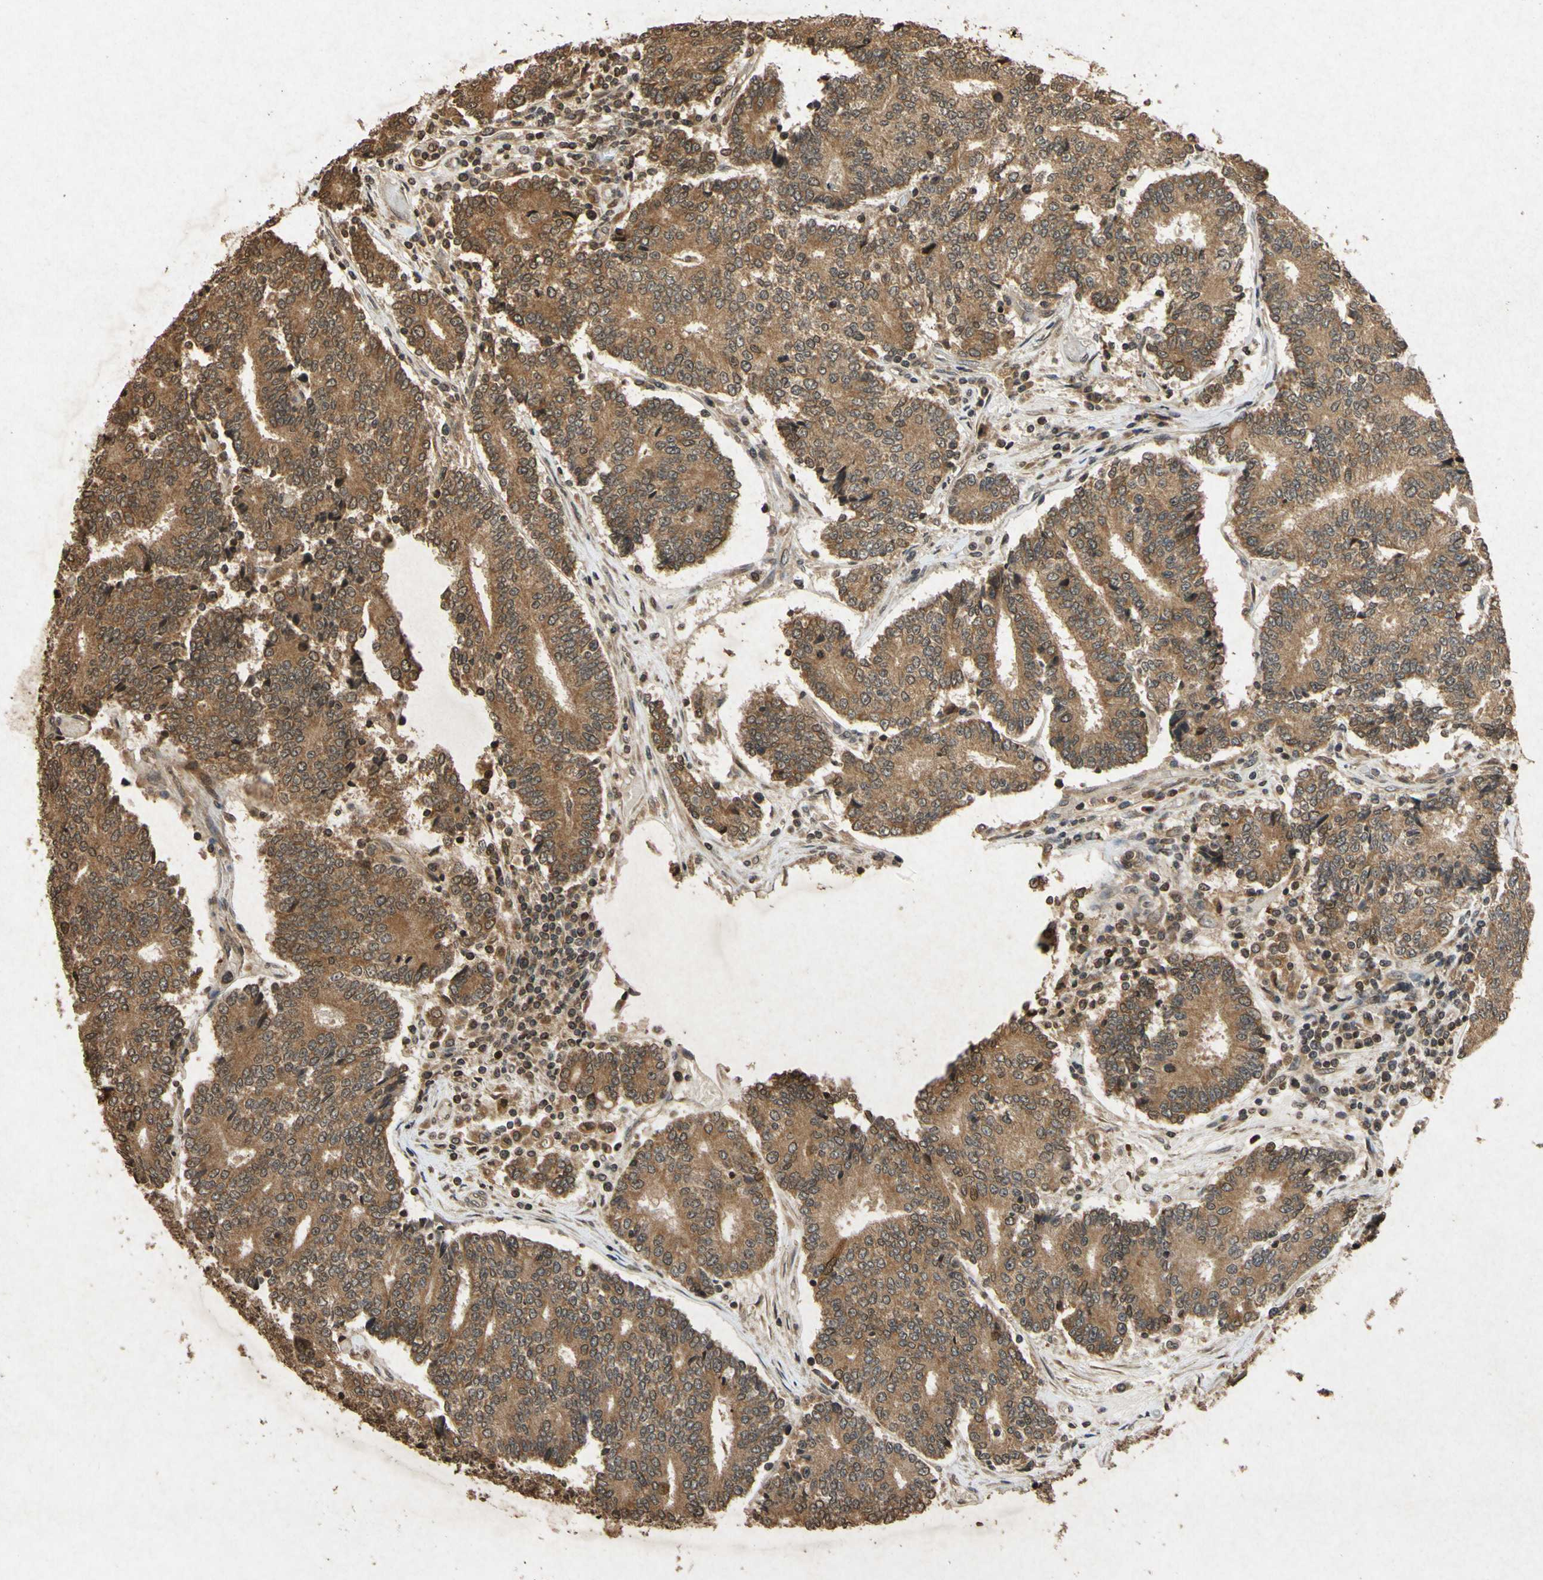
{"staining": {"intensity": "moderate", "quantity": ">75%", "location": "cytoplasmic/membranous"}, "tissue": "prostate cancer", "cell_type": "Tumor cells", "image_type": "cancer", "snomed": [{"axis": "morphology", "description": "Normal tissue, NOS"}, {"axis": "morphology", "description": "Adenocarcinoma, High grade"}, {"axis": "topography", "description": "Prostate"}, {"axis": "topography", "description": "Seminal veicle"}], "caption": "About >75% of tumor cells in prostate cancer (high-grade adenocarcinoma) reveal moderate cytoplasmic/membranous protein positivity as visualized by brown immunohistochemical staining.", "gene": "ATP6V1H", "patient": {"sex": "male", "age": 55}}